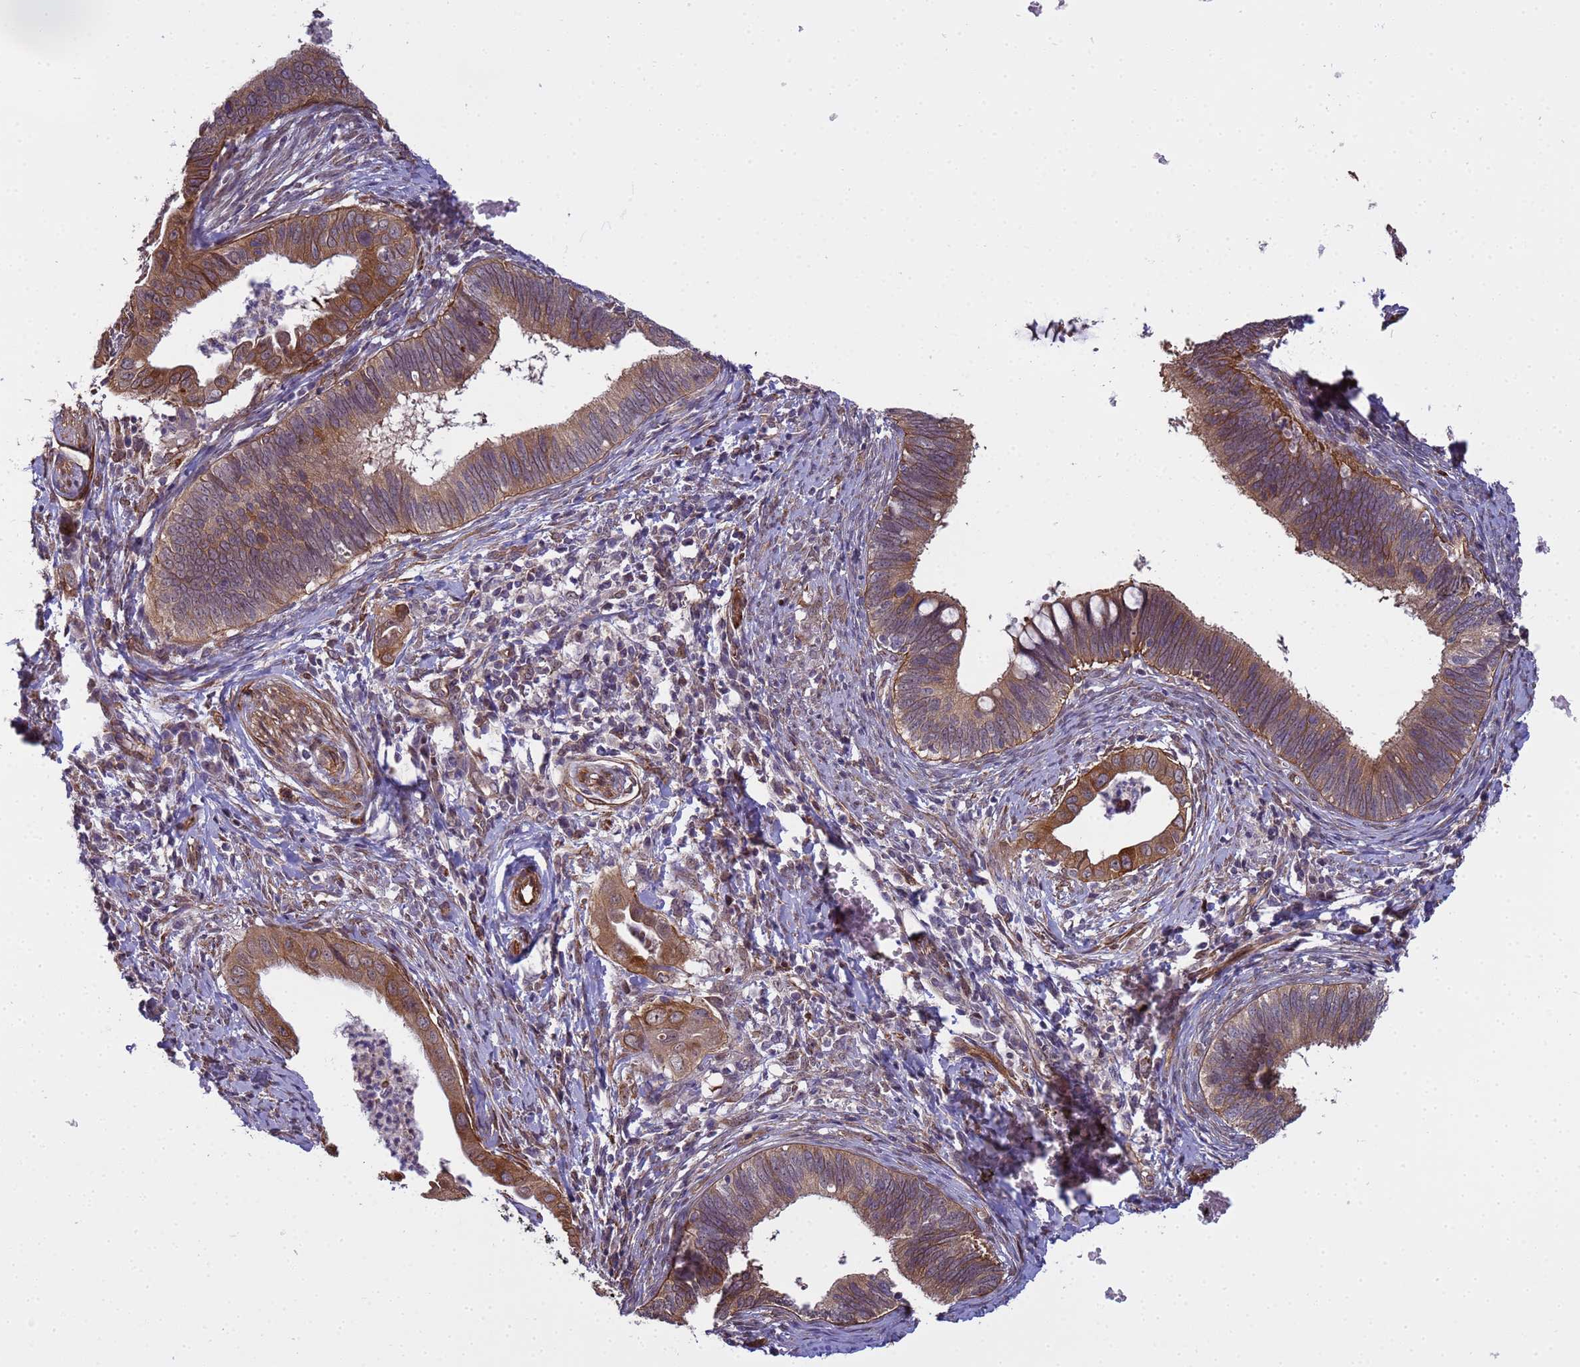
{"staining": {"intensity": "moderate", "quantity": ">75%", "location": "cytoplasmic/membranous"}, "tissue": "cervical cancer", "cell_type": "Tumor cells", "image_type": "cancer", "snomed": [{"axis": "morphology", "description": "Adenocarcinoma, NOS"}, {"axis": "topography", "description": "Cervix"}], "caption": "Cervical cancer (adenocarcinoma) stained with a protein marker exhibits moderate staining in tumor cells.", "gene": "ITGB4", "patient": {"sex": "female", "age": 42}}